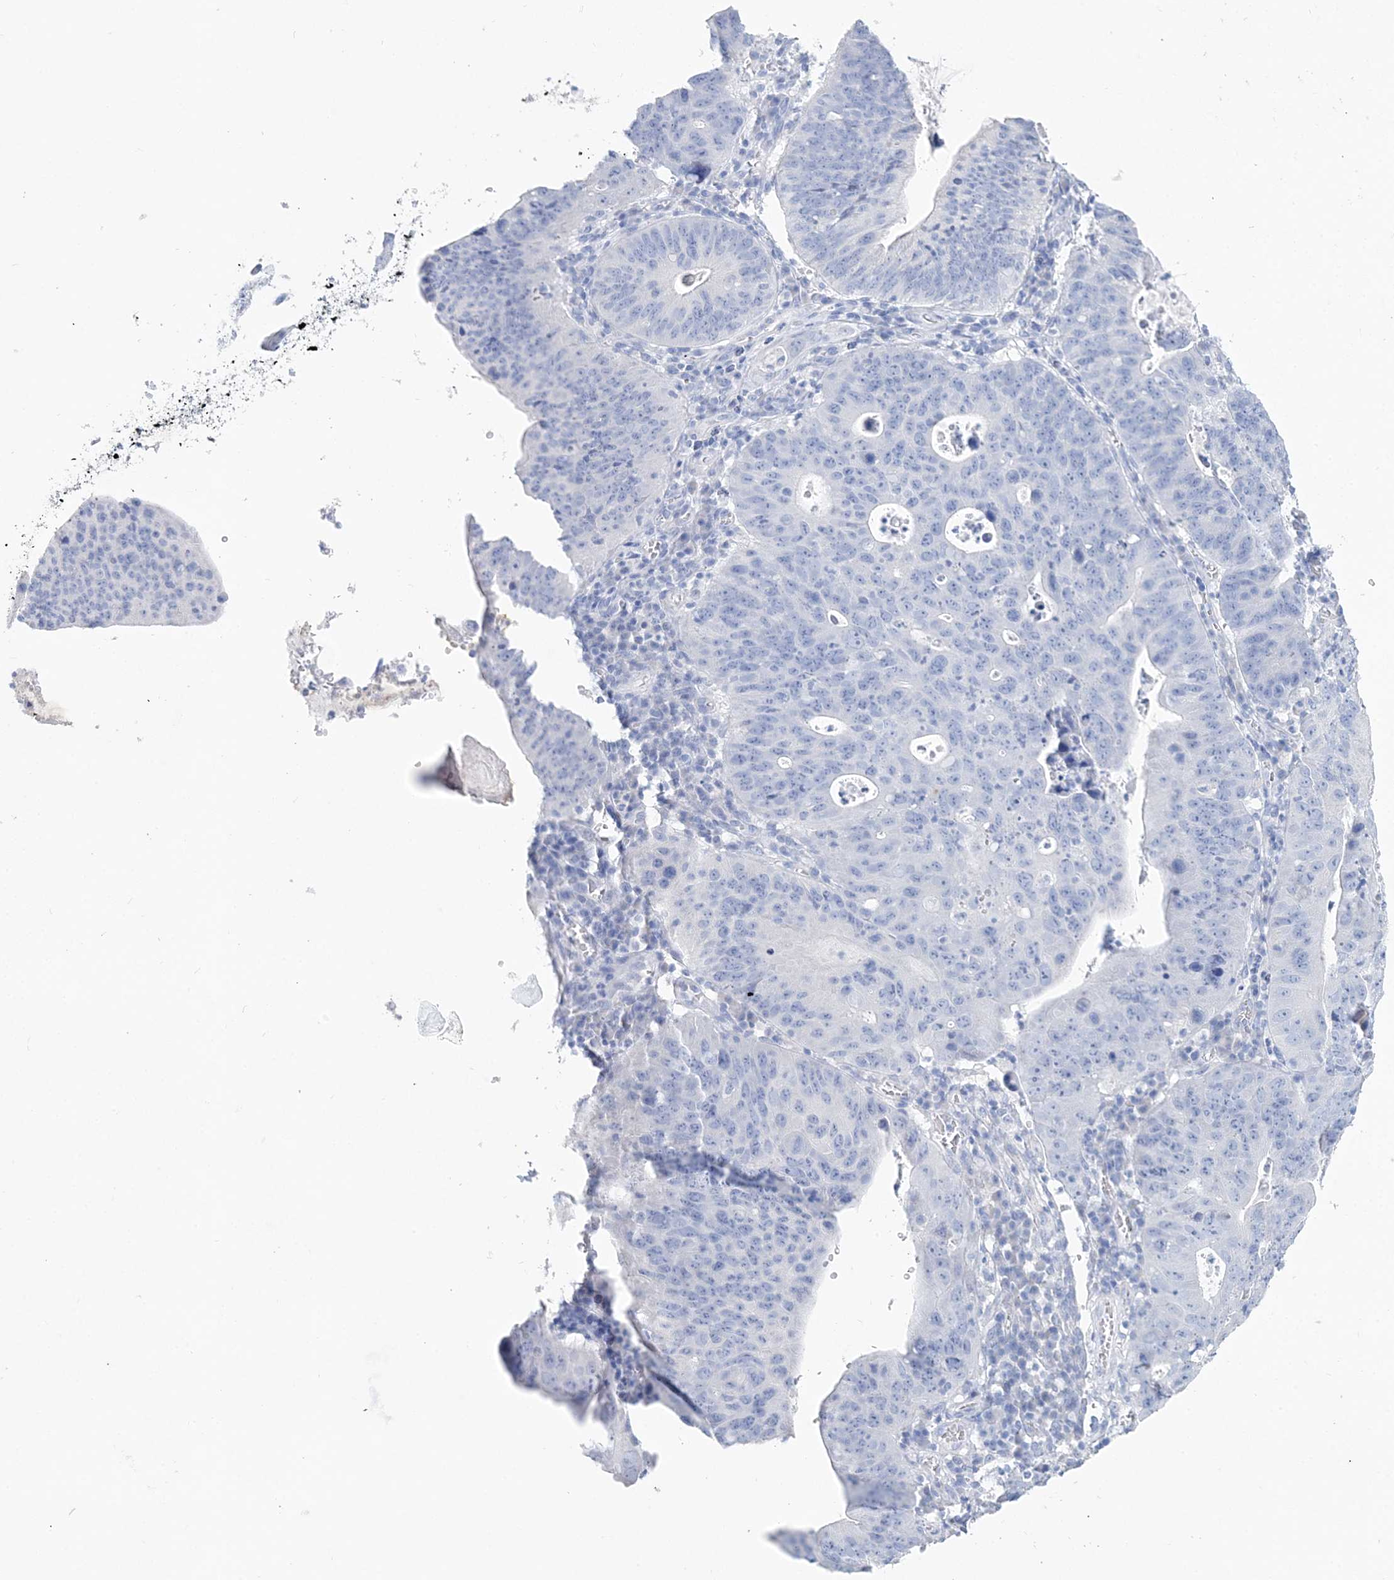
{"staining": {"intensity": "negative", "quantity": "none", "location": "none"}, "tissue": "stomach cancer", "cell_type": "Tumor cells", "image_type": "cancer", "snomed": [{"axis": "morphology", "description": "Adenocarcinoma, NOS"}, {"axis": "topography", "description": "Stomach"}], "caption": "Stomach cancer (adenocarcinoma) was stained to show a protein in brown. There is no significant expression in tumor cells.", "gene": "TSPYL6", "patient": {"sex": "male", "age": 59}}